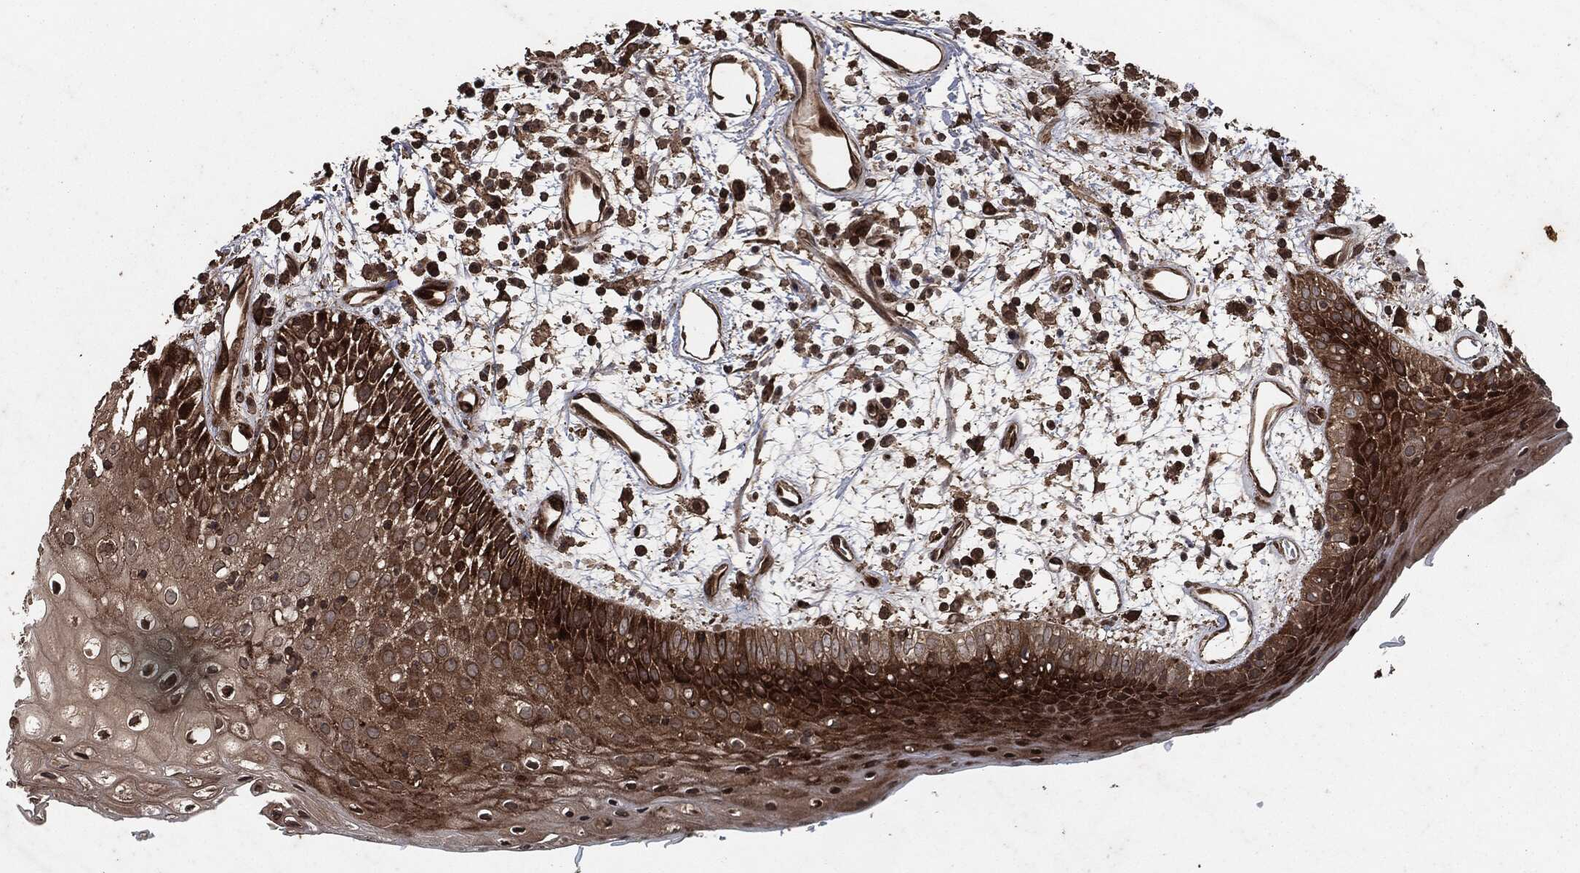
{"staining": {"intensity": "moderate", "quantity": ">75%", "location": "cytoplasmic/membranous"}, "tissue": "oral mucosa", "cell_type": "Squamous epithelial cells", "image_type": "normal", "snomed": [{"axis": "morphology", "description": "Normal tissue, NOS"}, {"axis": "morphology", "description": "Squamous cell carcinoma, NOS"}, {"axis": "topography", "description": "Skeletal muscle"}, {"axis": "topography", "description": "Oral tissue"}, {"axis": "topography", "description": "Head-Neck"}], "caption": "Oral mucosa stained with DAB (3,3'-diaminobenzidine) immunohistochemistry (IHC) demonstrates medium levels of moderate cytoplasmic/membranous staining in approximately >75% of squamous epithelial cells.", "gene": "IFIT1", "patient": {"sex": "female", "age": 84}}